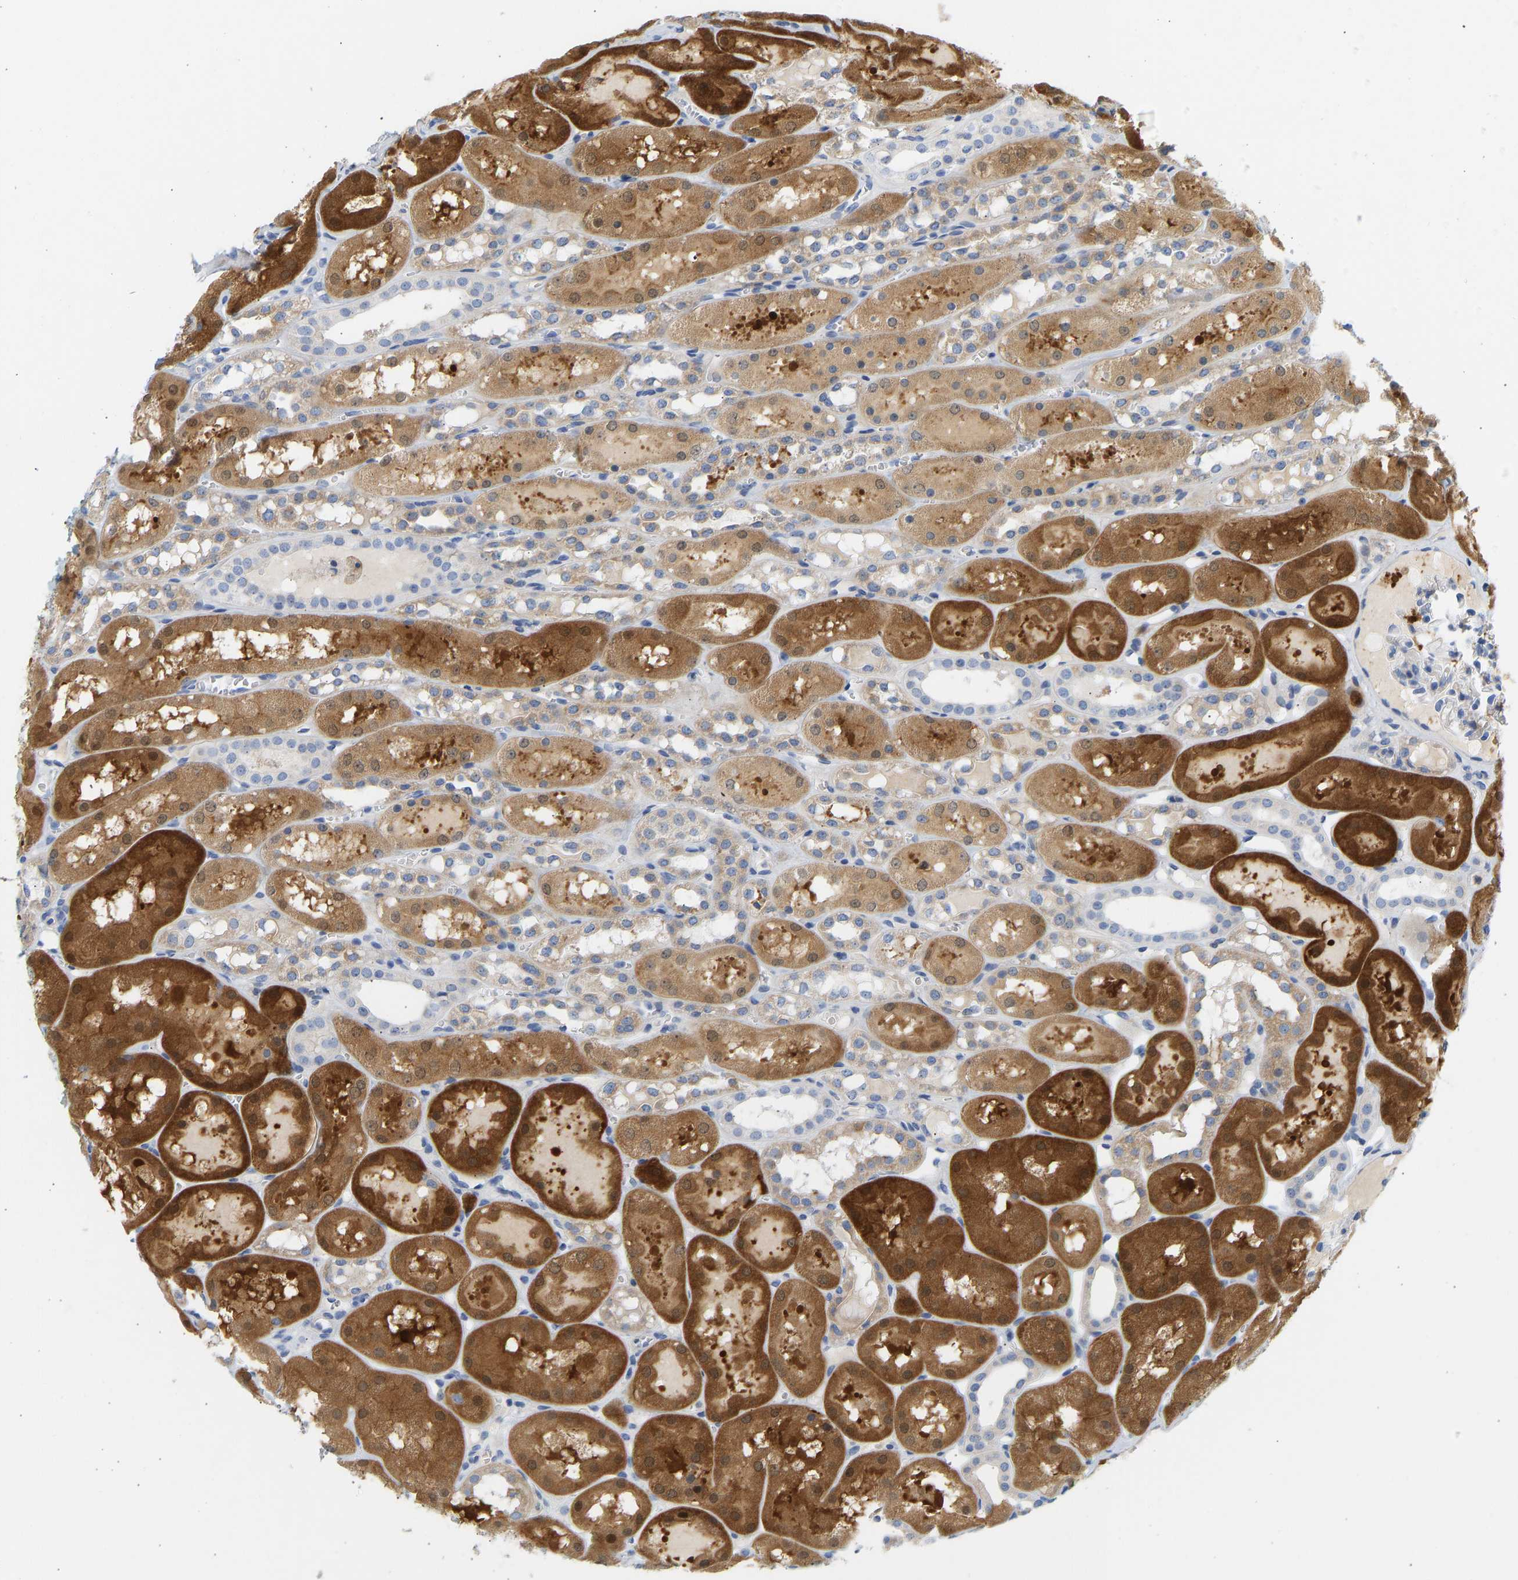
{"staining": {"intensity": "weak", "quantity": "<25%", "location": "cytoplasmic/membranous"}, "tissue": "kidney", "cell_type": "Cells in glomeruli", "image_type": "normal", "snomed": [{"axis": "morphology", "description": "Normal tissue, NOS"}, {"axis": "topography", "description": "Kidney"}, {"axis": "topography", "description": "Urinary bladder"}], "caption": "Immunohistochemistry image of normal kidney: kidney stained with DAB (3,3'-diaminobenzidine) reveals no significant protein staining in cells in glomeruli. Brightfield microscopy of IHC stained with DAB (3,3'-diaminobenzidine) (brown) and hematoxylin (blue), captured at high magnification.", "gene": "BVES", "patient": {"sex": "male", "age": 16}}